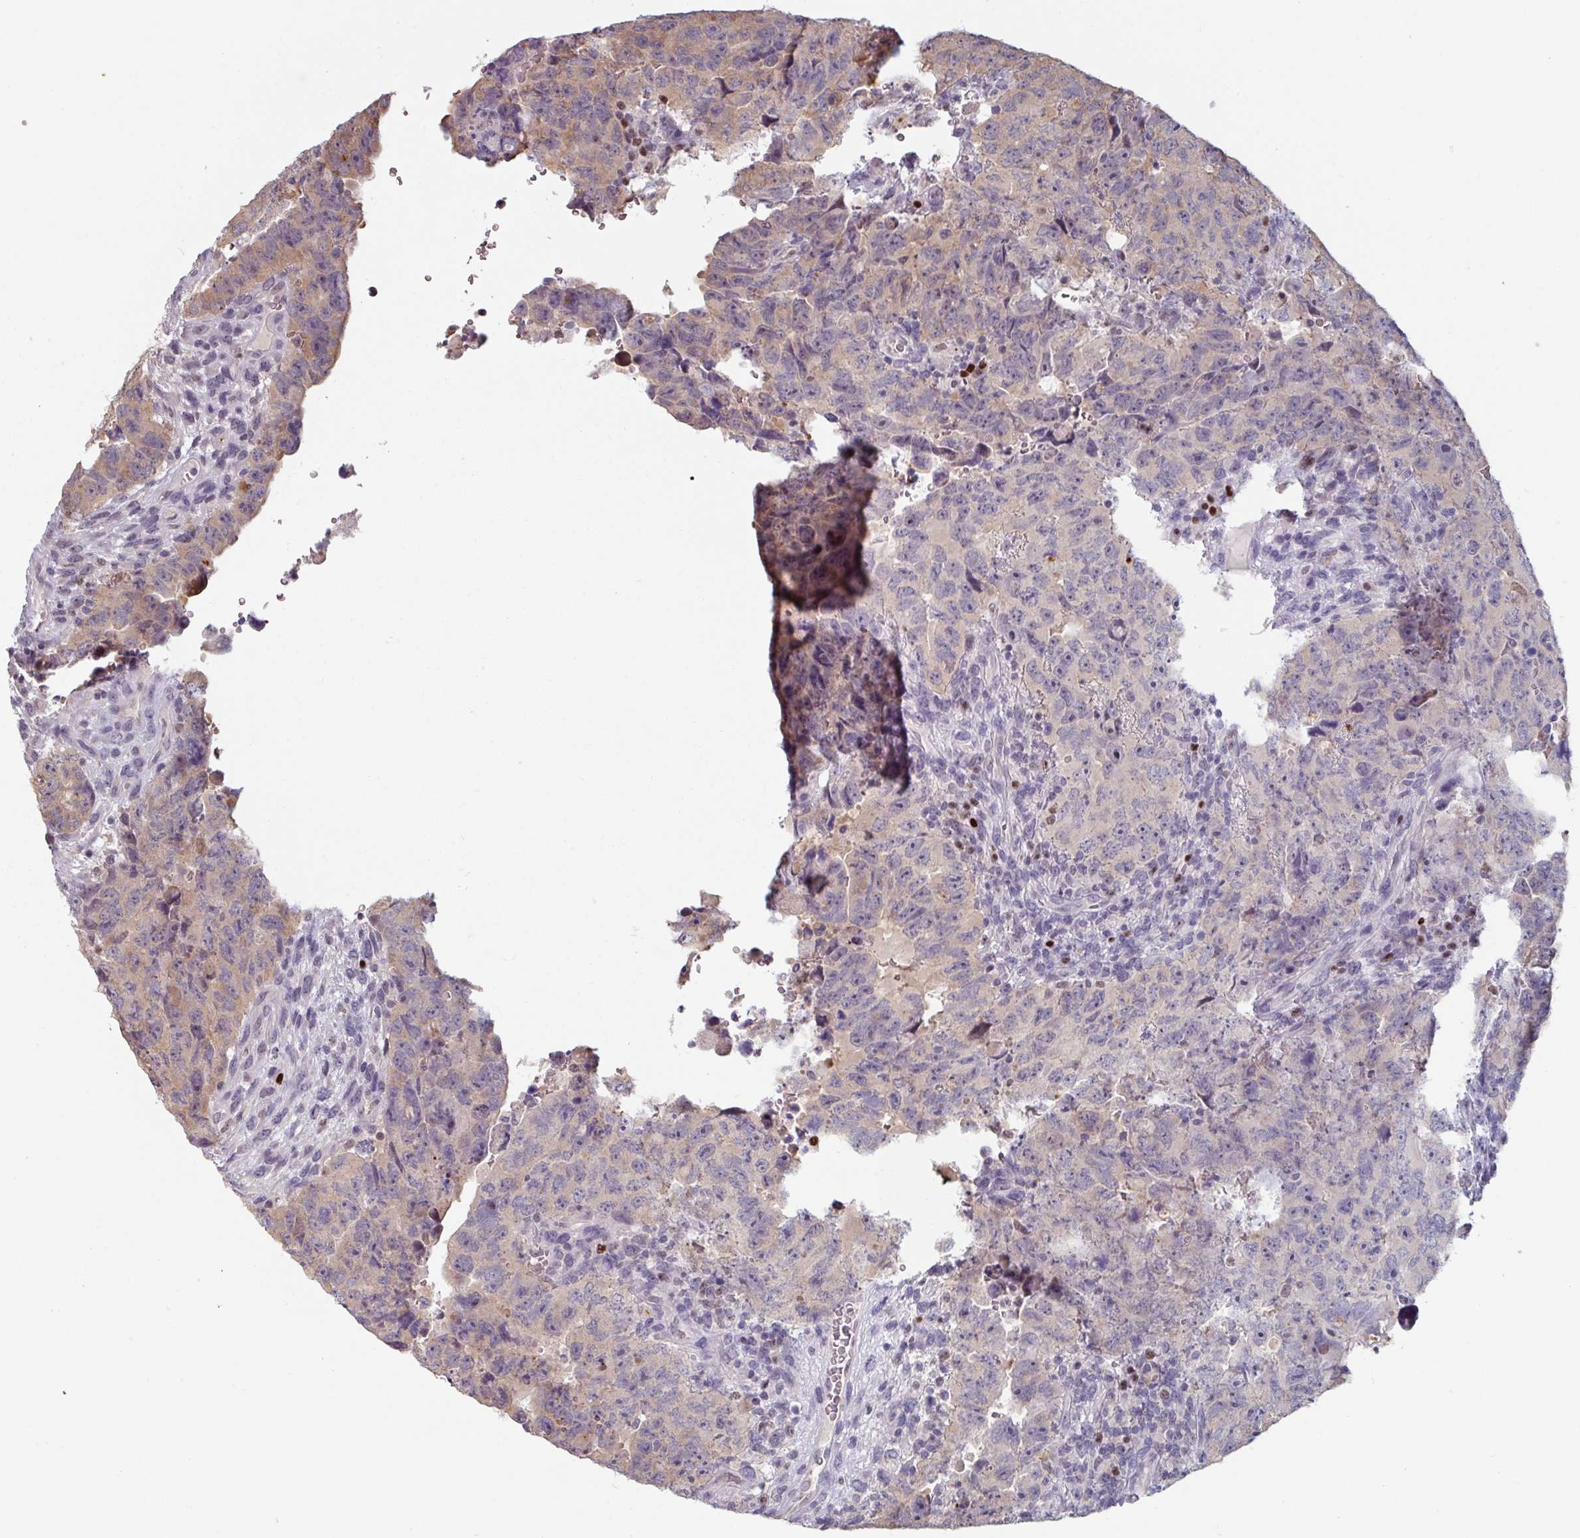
{"staining": {"intensity": "weak", "quantity": "<25%", "location": "cytoplasmic/membranous"}, "tissue": "testis cancer", "cell_type": "Tumor cells", "image_type": "cancer", "snomed": [{"axis": "morphology", "description": "Carcinoma, Embryonal, NOS"}, {"axis": "topography", "description": "Testis"}], "caption": "There is no significant positivity in tumor cells of testis embryonal carcinoma.", "gene": "ZBTB6", "patient": {"sex": "male", "age": 24}}